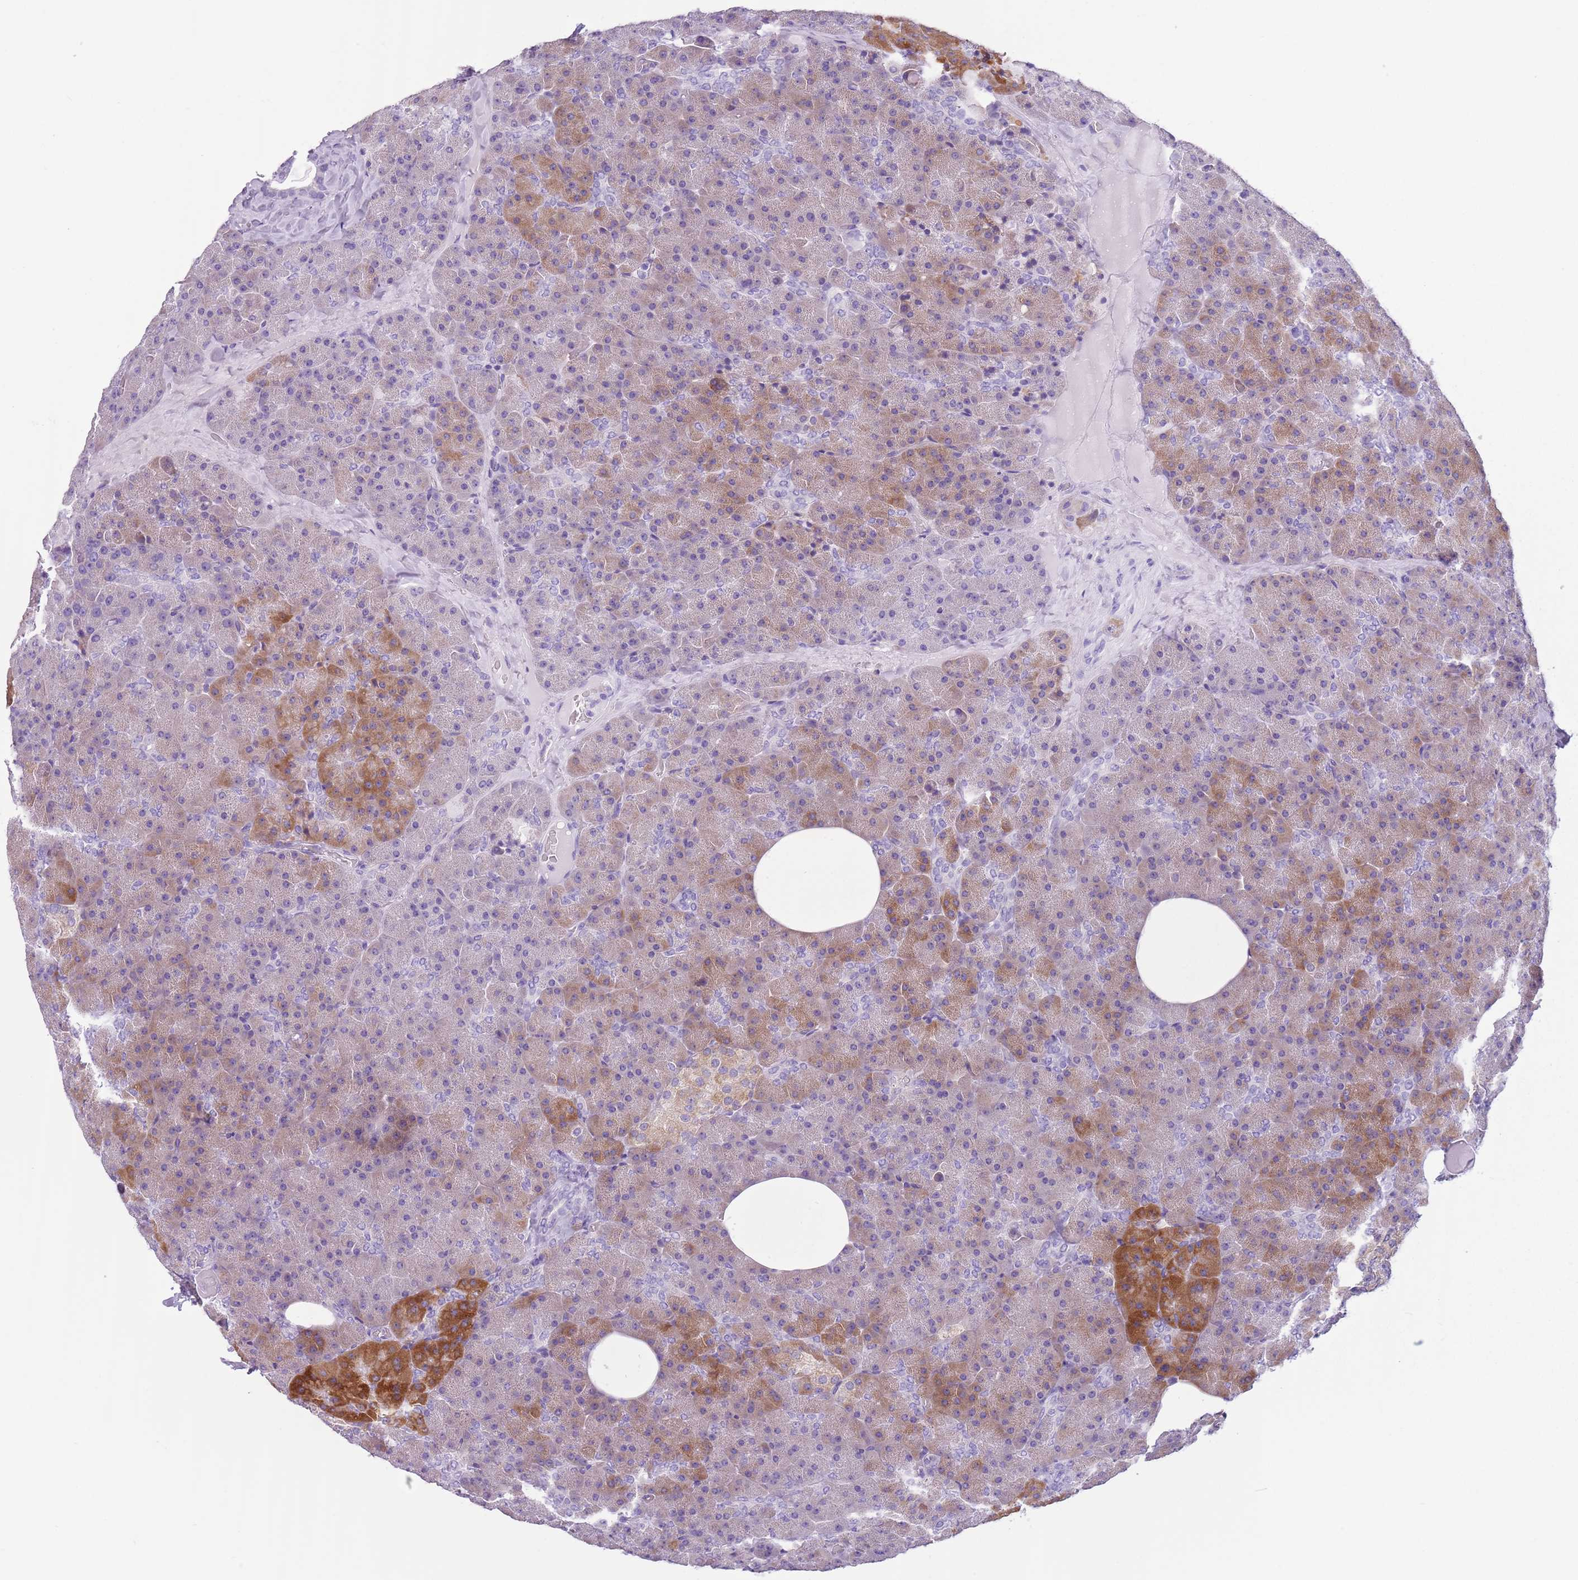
{"staining": {"intensity": "strong", "quantity": "25%-75%", "location": "cytoplasmic/membranous"}, "tissue": "pancreas", "cell_type": "Exocrine glandular cells", "image_type": "normal", "snomed": [{"axis": "morphology", "description": "Normal tissue, NOS"}, {"axis": "morphology", "description": "Carcinoid, malignant, NOS"}, {"axis": "topography", "description": "Pancreas"}], "caption": "Strong cytoplasmic/membranous staining is present in approximately 25%-75% of exocrine glandular cells in benign pancreas. (Stains: DAB in brown, nuclei in blue, Microscopy: brightfield microscopy at high magnification).", "gene": "HYOU1", "patient": {"sex": "female", "age": 35}}